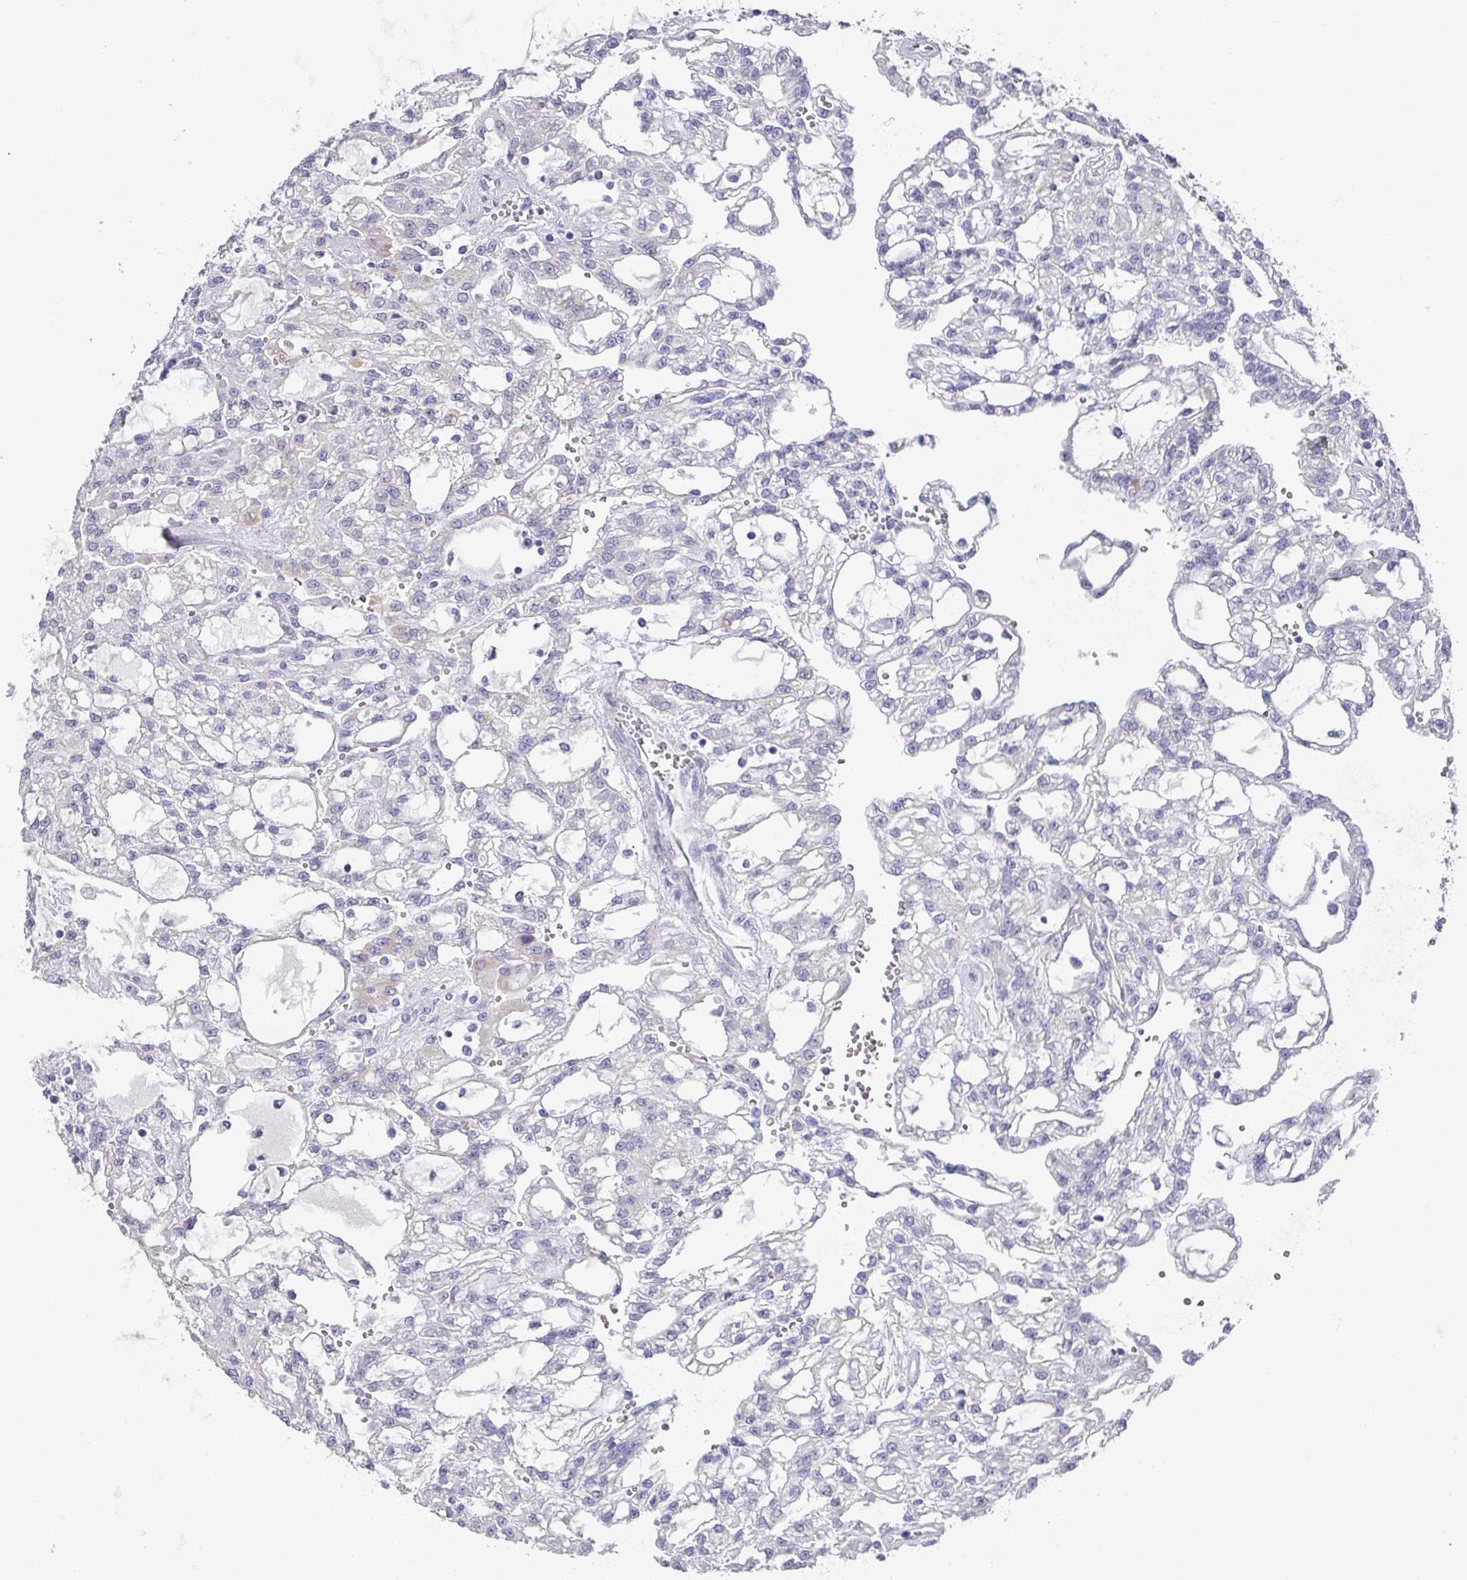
{"staining": {"intensity": "negative", "quantity": "none", "location": "none"}, "tissue": "renal cancer", "cell_type": "Tumor cells", "image_type": "cancer", "snomed": [{"axis": "morphology", "description": "Adenocarcinoma, NOS"}, {"axis": "topography", "description": "Kidney"}], "caption": "High magnification brightfield microscopy of adenocarcinoma (renal) stained with DAB (brown) and counterstained with hematoxylin (blue): tumor cells show no significant positivity.", "gene": "DEFB115", "patient": {"sex": "male", "age": 63}}